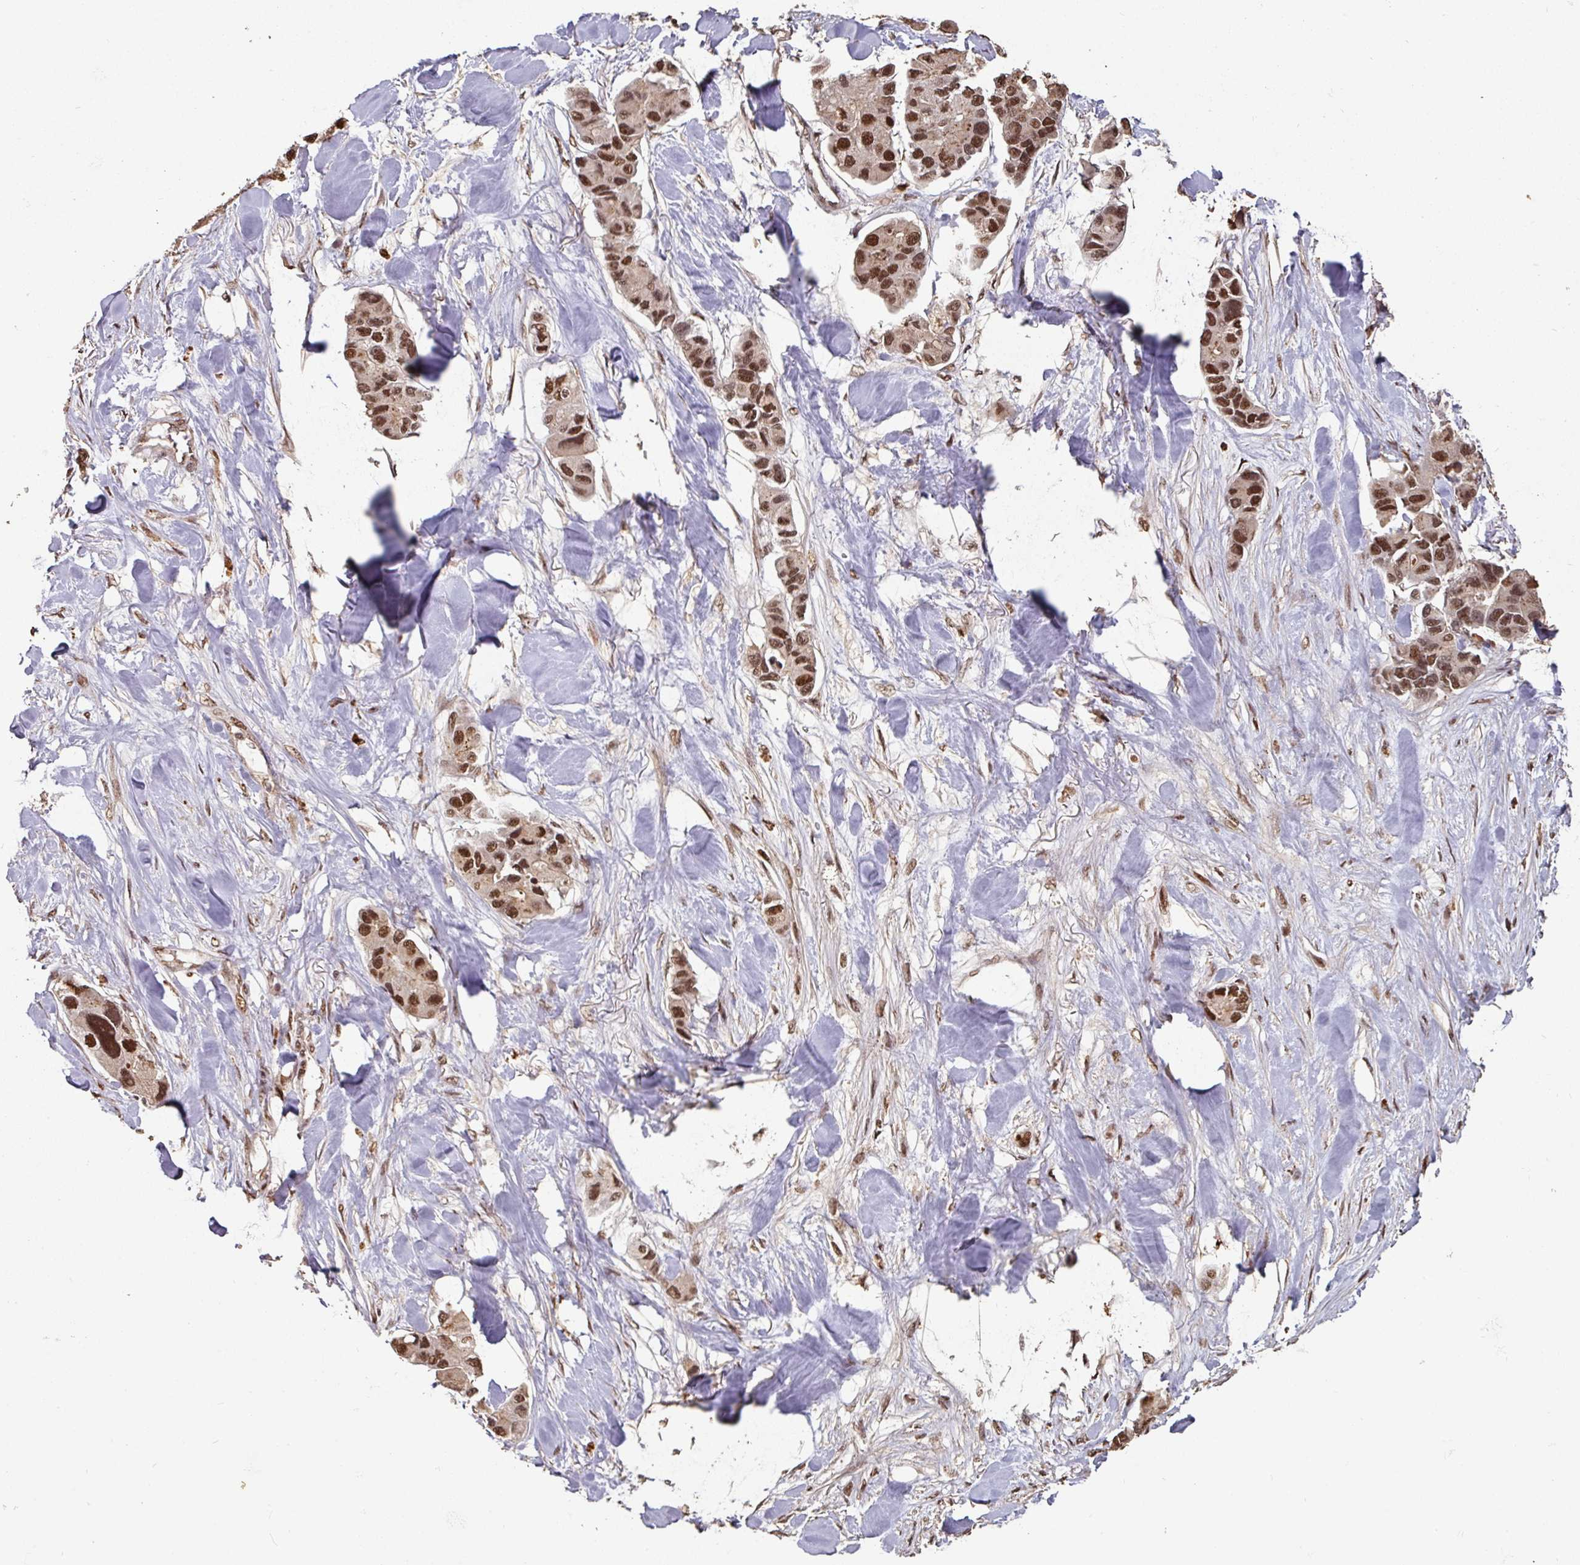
{"staining": {"intensity": "strong", "quantity": ">75%", "location": "nuclear"}, "tissue": "lung cancer", "cell_type": "Tumor cells", "image_type": "cancer", "snomed": [{"axis": "morphology", "description": "Adenocarcinoma, NOS"}, {"axis": "topography", "description": "Lung"}], "caption": "Protein expression analysis of human adenocarcinoma (lung) reveals strong nuclear positivity in about >75% of tumor cells.", "gene": "POLD1", "patient": {"sex": "female", "age": 54}}